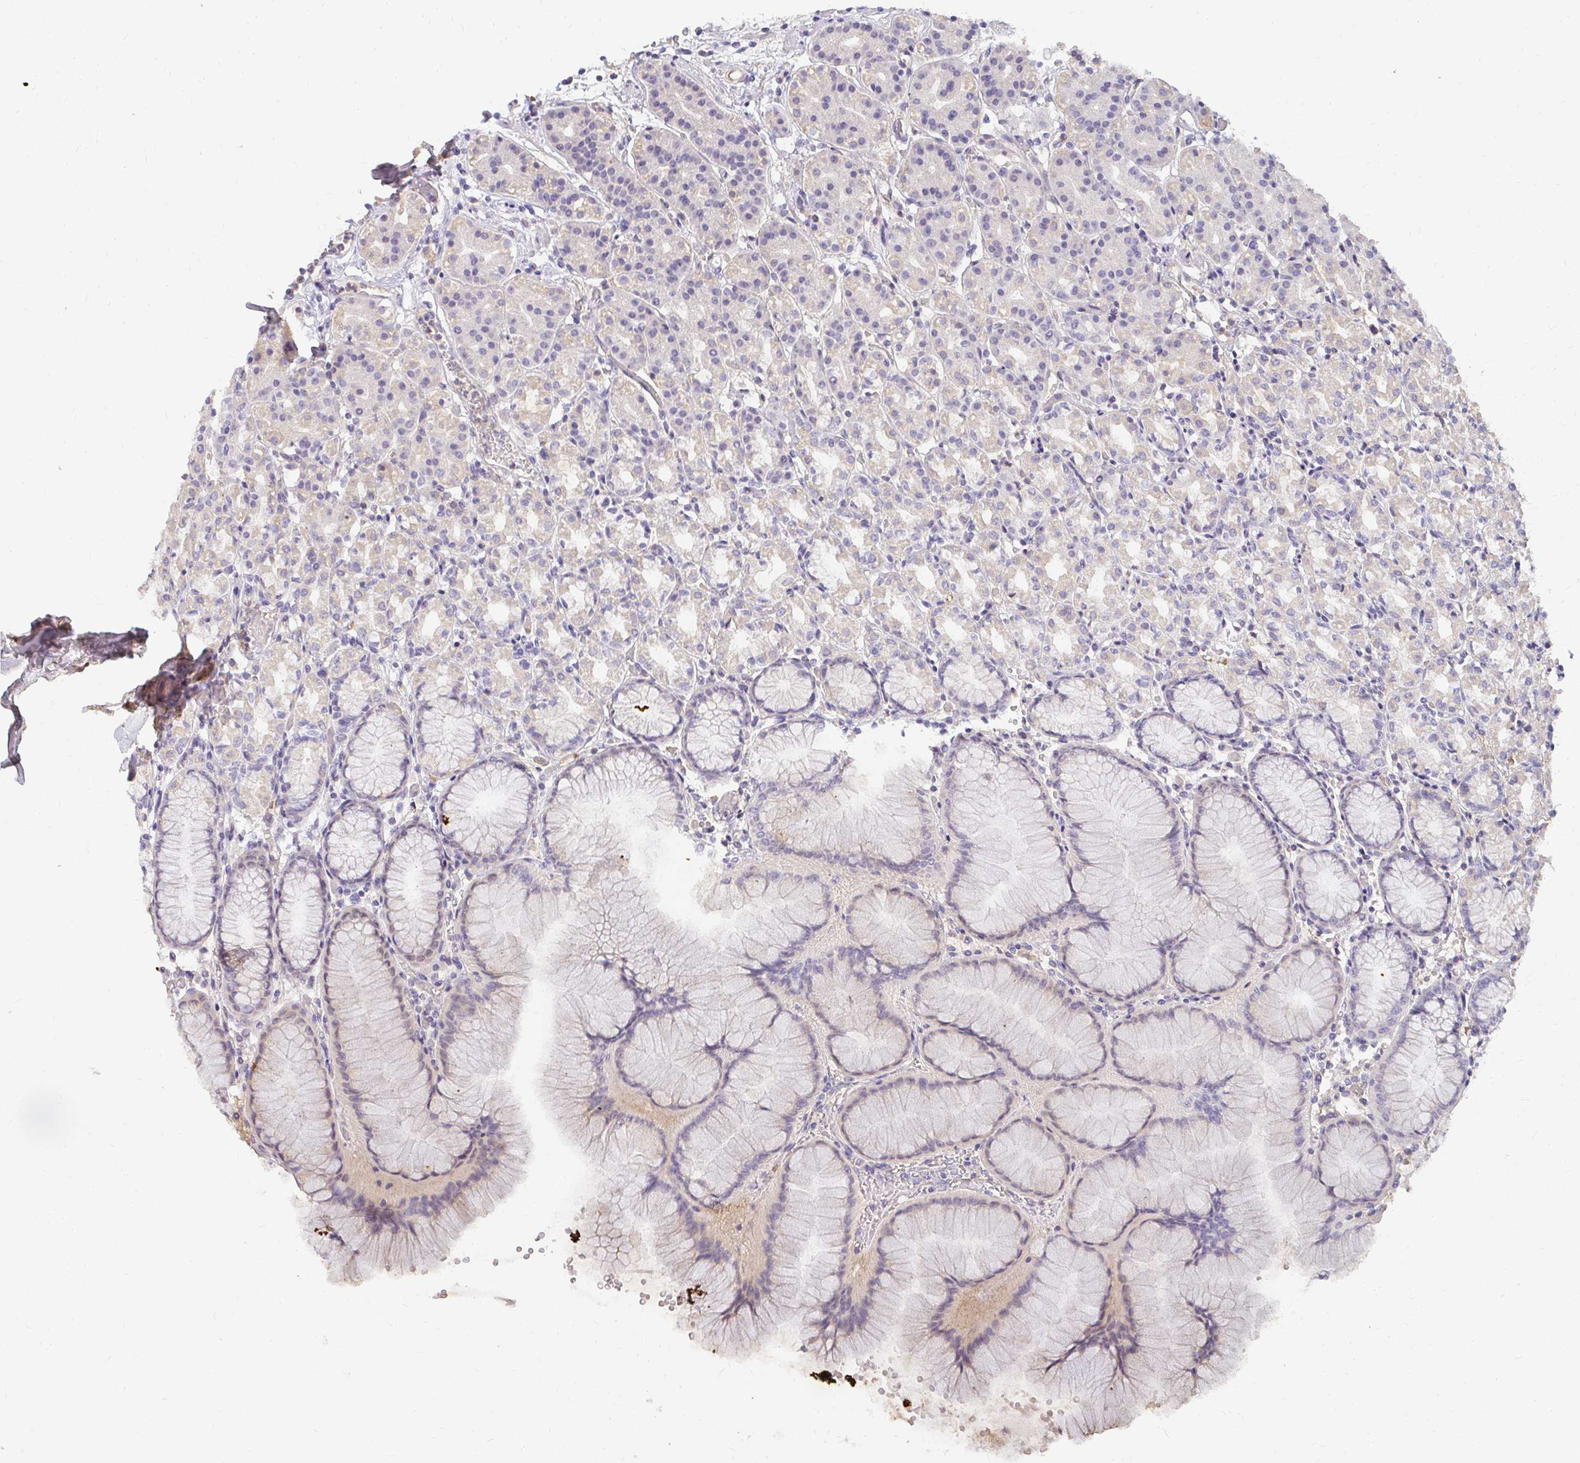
{"staining": {"intensity": "weak", "quantity": "<25%", "location": "cytoplasmic/membranous"}, "tissue": "stomach", "cell_type": "Glandular cells", "image_type": "normal", "snomed": [{"axis": "morphology", "description": "Normal tissue, NOS"}, {"axis": "topography", "description": "Stomach"}], "caption": "Immunohistochemistry image of unremarkable stomach: human stomach stained with DAB displays no significant protein expression in glandular cells.", "gene": "LOXL4", "patient": {"sex": "female", "age": 57}}